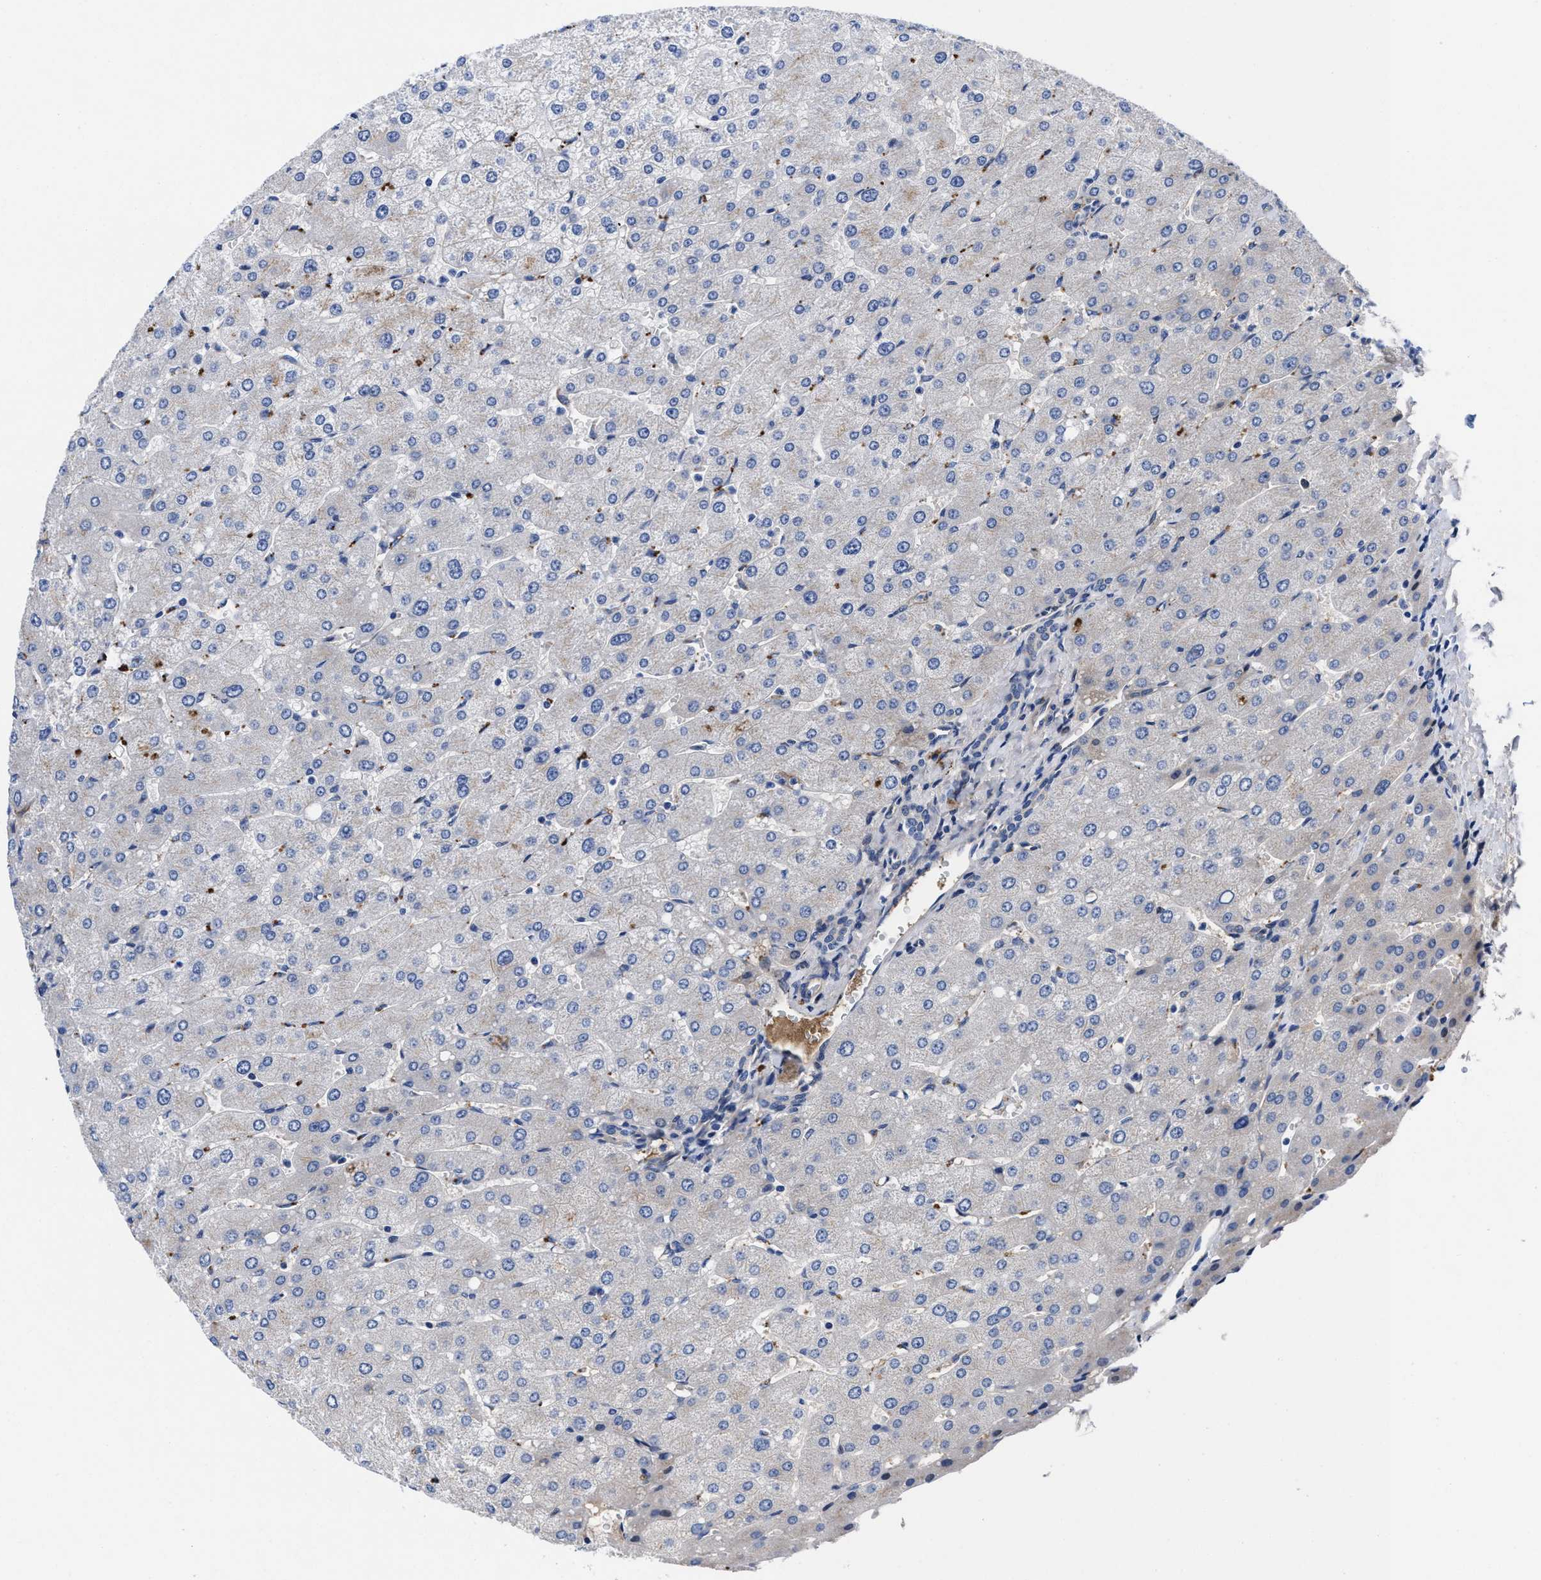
{"staining": {"intensity": "weak", "quantity": "<25%", "location": "cytoplasmic/membranous"}, "tissue": "liver", "cell_type": "Cholangiocytes", "image_type": "normal", "snomed": [{"axis": "morphology", "description": "Normal tissue, NOS"}, {"axis": "topography", "description": "Liver"}], "caption": "An image of liver stained for a protein reveals no brown staining in cholangiocytes. The staining is performed using DAB brown chromogen with nuclei counter-stained in using hematoxylin.", "gene": "DHRS13", "patient": {"sex": "male", "age": 55}}